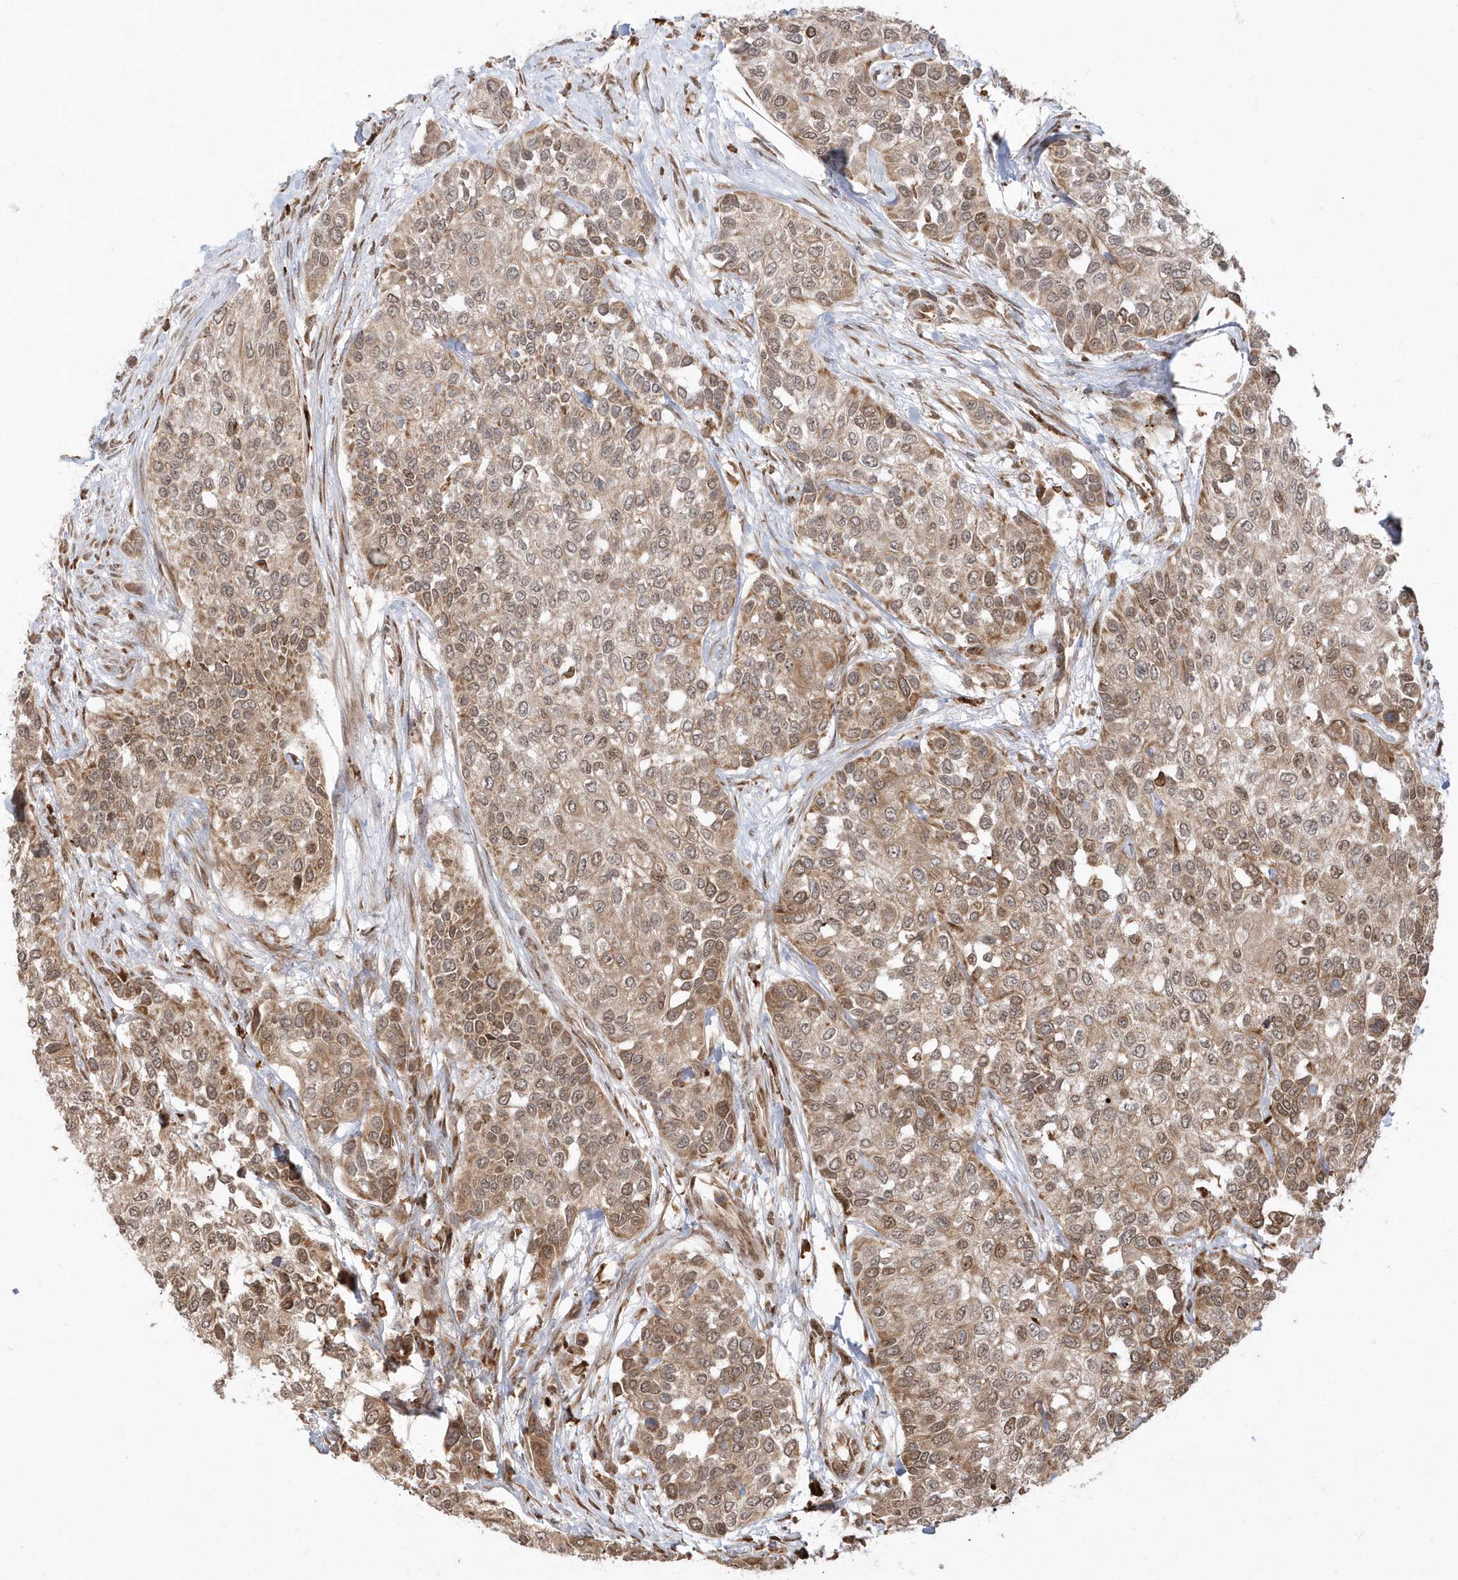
{"staining": {"intensity": "moderate", "quantity": "25%-75%", "location": "cytoplasmic/membranous,nuclear"}, "tissue": "urothelial cancer", "cell_type": "Tumor cells", "image_type": "cancer", "snomed": [{"axis": "morphology", "description": "Normal tissue, NOS"}, {"axis": "morphology", "description": "Urothelial carcinoma, High grade"}, {"axis": "topography", "description": "Vascular tissue"}, {"axis": "topography", "description": "Urinary bladder"}], "caption": "Immunohistochemistry (IHC) image of neoplastic tissue: human high-grade urothelial carcinoma stained using immunohistochemistry displays medium levels of moderate protein expression localized specifically in the cytoplasmic/membranous and nuclear of tumor cells, appearing as a cytoplasmic/membranous and nuclear brown color.", "gene": "EPC2", "patient": {"sex": "female", "age": 56}}